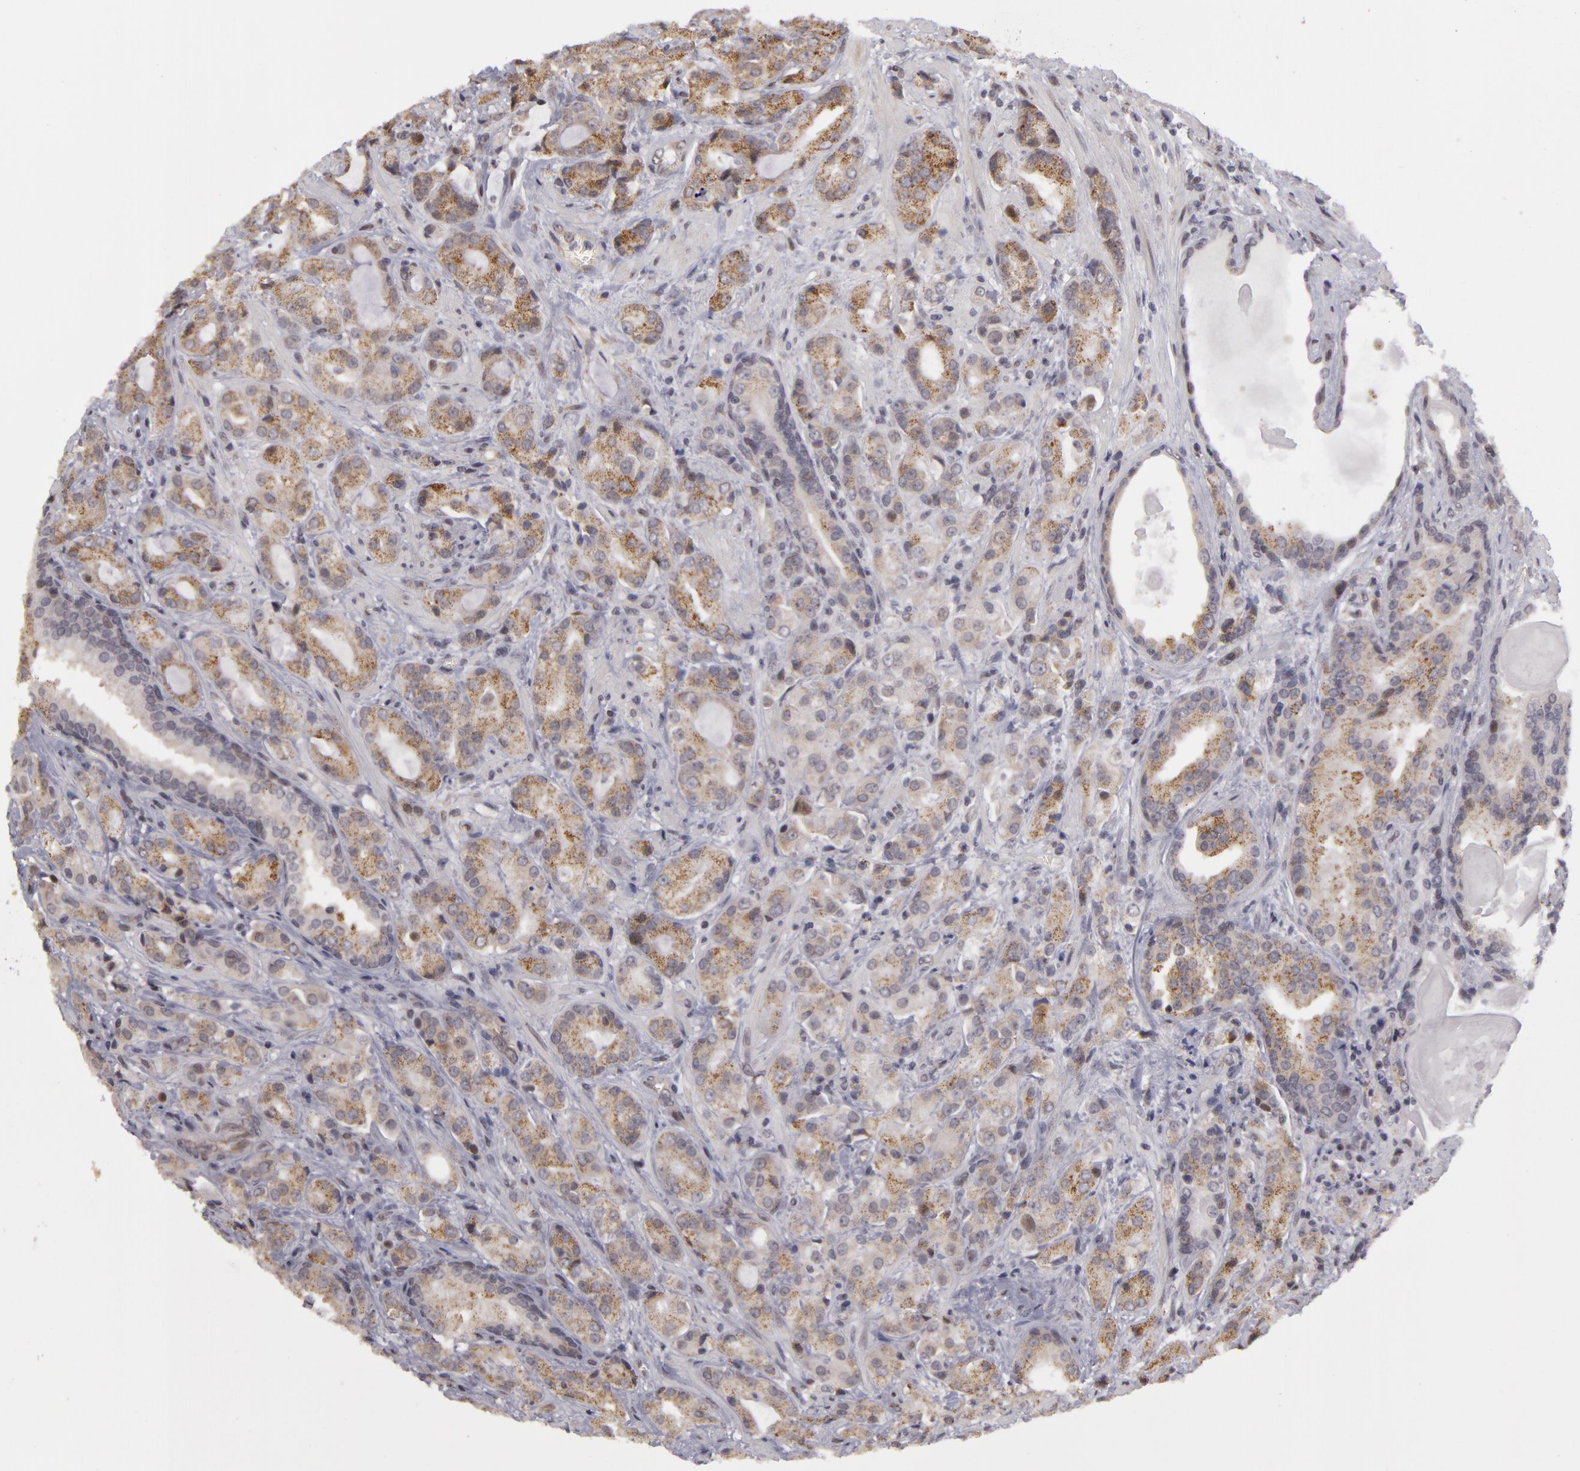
{"staining": {"intensity": "moderate", "quantity": "25%-75%", "location": "cytoplasmic/membranous"}, "tissue": "prostate cancer", "cell_type": "Tumor cells", "image_type": "cancer", "snomed": [{"axis": "morphology", "description": "Adenocarcinoma, Medium grade"}, {"axis": "topography", "description": "Prostate"}], "caption": "Protein staining of prostate cancer (adenocarcinoma (medium-grade)) tissue exhibits moderate cytoplasmic/membranous expression in approximately 25%-75% of tumor cells. (Brightfield microscopy of DAB IHC at high magnification).", "gene": "ZNF133", "patient": {"sex": "male", "age": 70}}